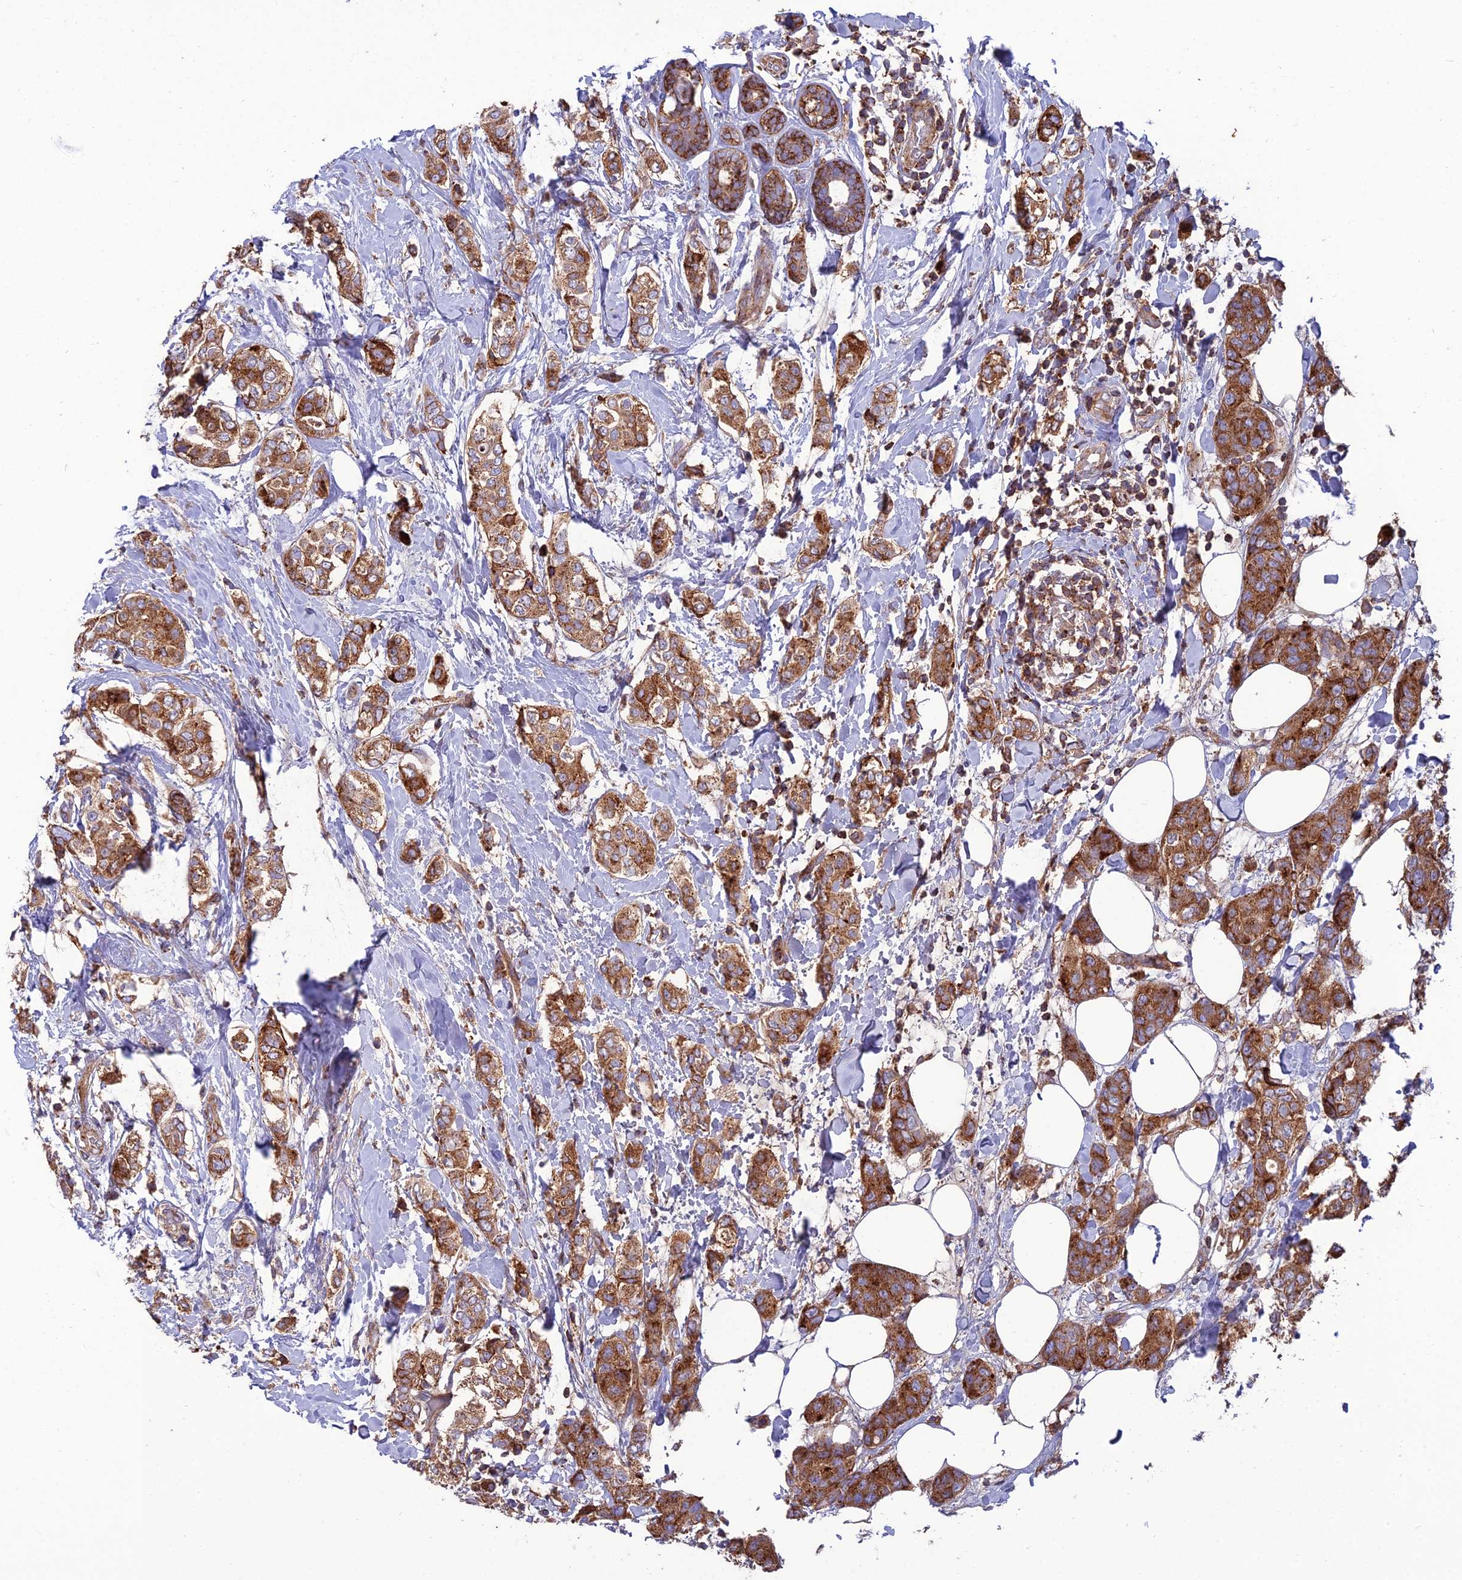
{"staining": {"intensity": "moderate", "quantity": ">75%", "location": "cytoplasmic/membranous"}, "tissue": "breast cancer", "cell_type": "Tumor cells", "image_type": "cancer", "snomed": [{"axis": "morphology", "description": "Lobular carcinoma"}, {"axis": "topography", "description": "Breast"}], "caption": "An IHC histopathology image of neoplastic tissue is shown. Protein staining in brown labels moderate cytoplasmic/membranous positivity in breast lobular carcinoma within tumor cells.", "gene": "LNPEP", "patient": {"sex": "female", "age": 51}}